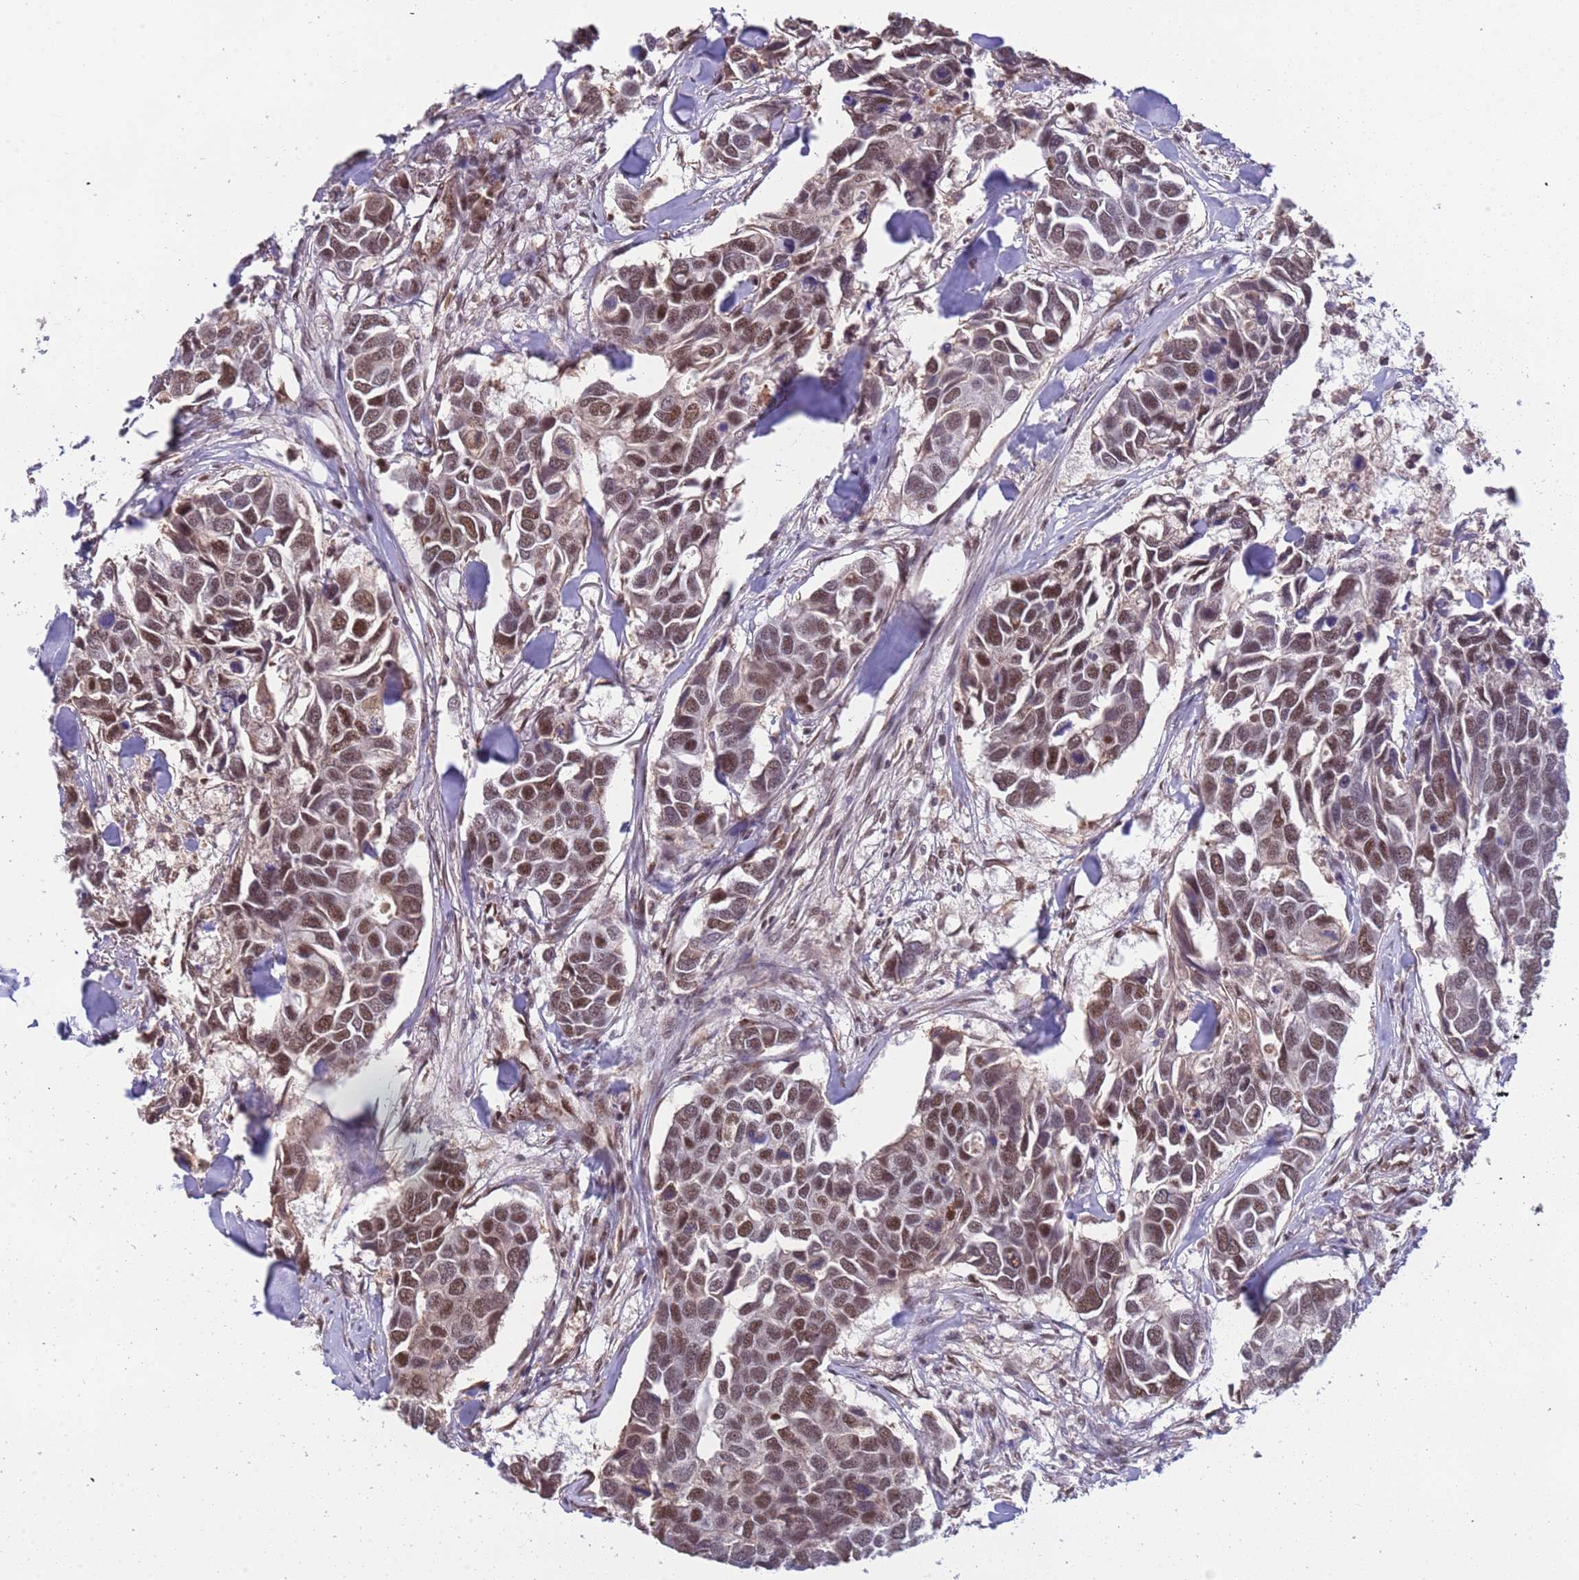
{"staining": {"intensity": "moderate", "quantity": ">75%", "location": "nuclear"}, "tissue": "breast cancer", "cell_type": "Tumor cells", "image_type": "cancer", "snomed": [{"axis": "morphology", "description": "Duct carcinoma"}, {"axis": "topography", "description": "Breast"}], "caption": "Breast intraductal carcinoma stained with immunohistochemistry (IHC) demonstrates moderate nuclear positivity in approximately >75% of tumor cells. The staining was performed using DAB, with brown indicating positive protein expression. Nuclei are stained blue with hematoxylin.", "gene": "SRRT", "patient": {"sex": "female", "age": 83}}